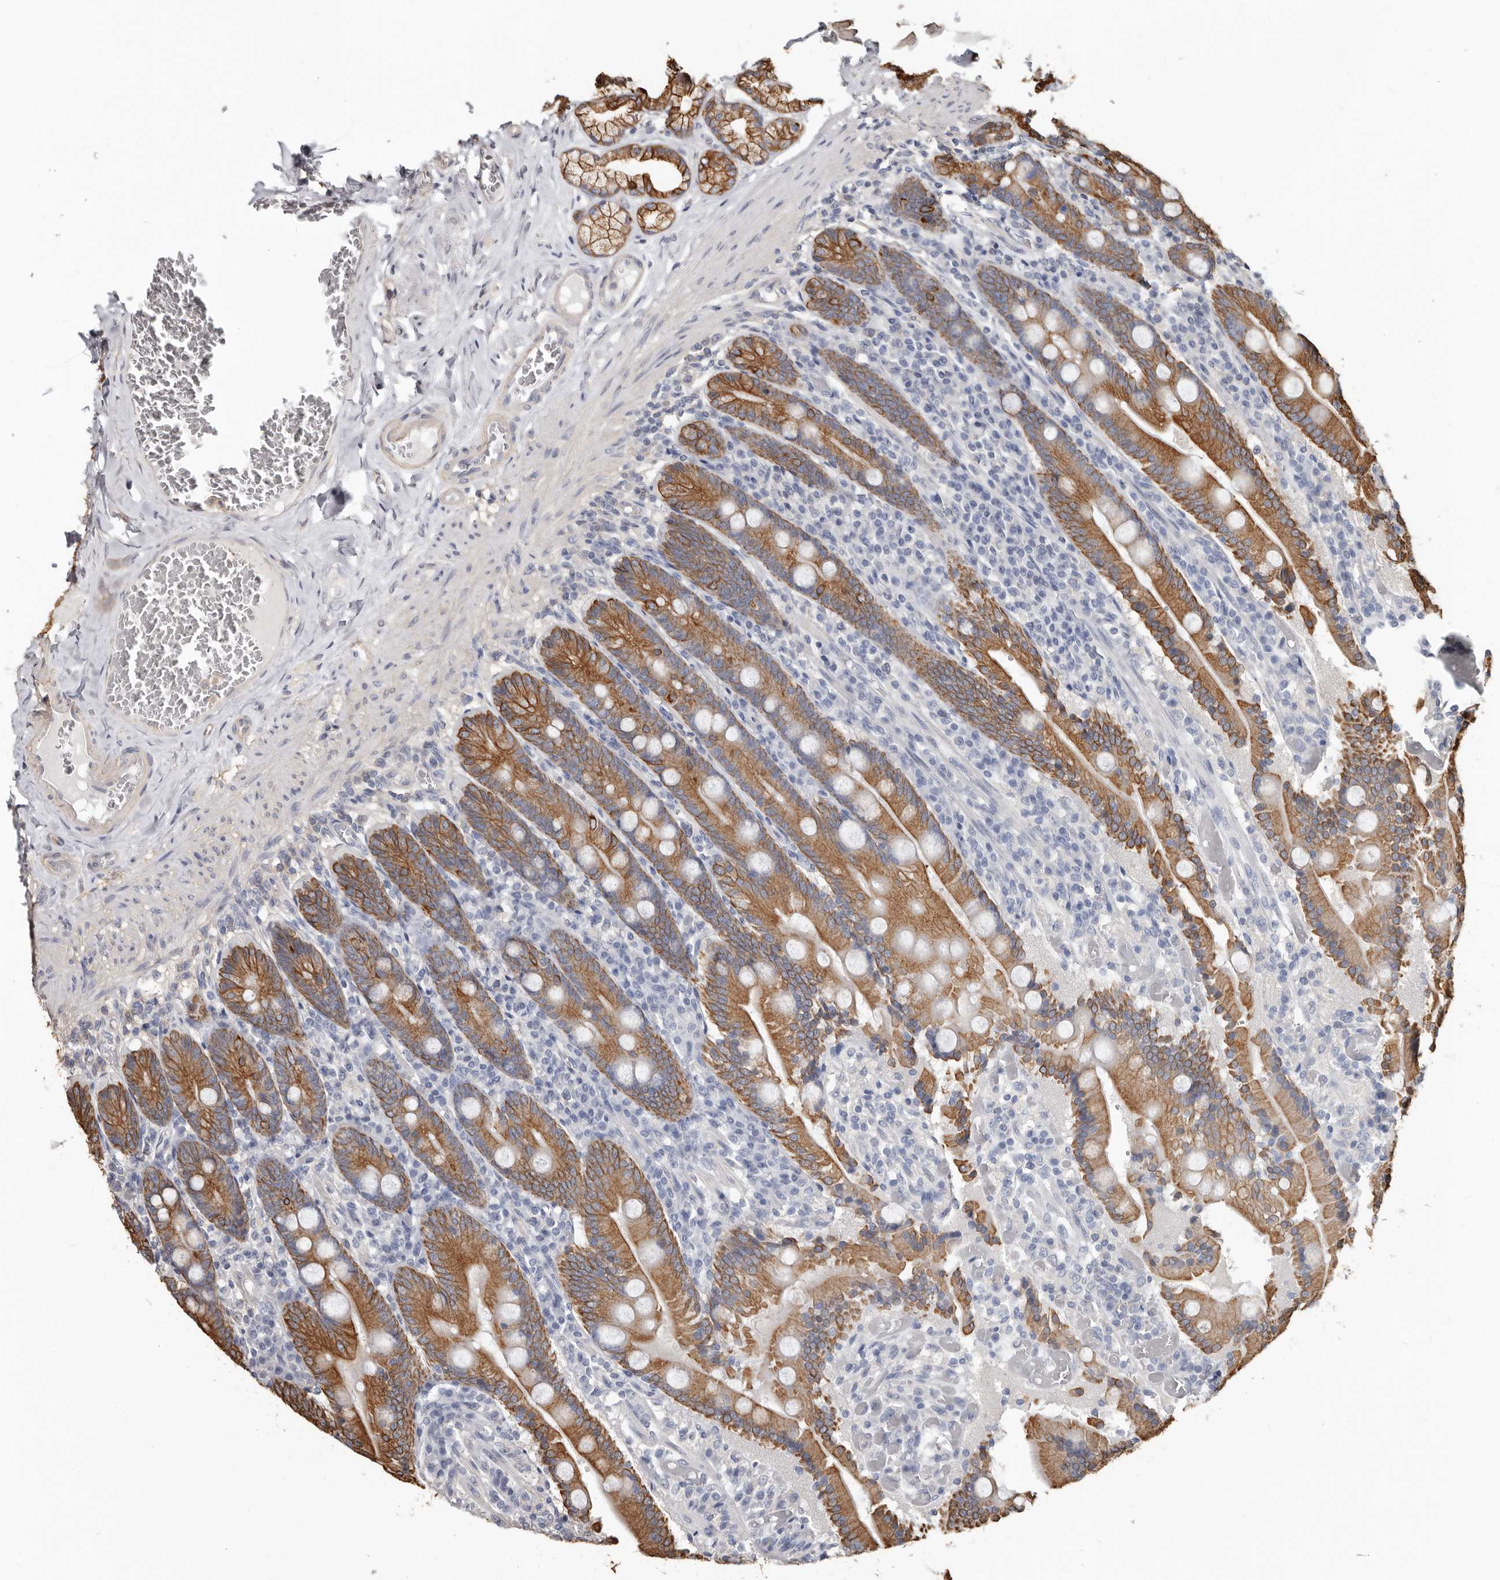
{"staining": {"intensity": "moderate", "quantity": ">75%", "location": "cytoplasmic/membranous"}, "tissue": "duodenum", "cell_type": "Glandular cells", "image_type": "normal", "snomed": [{"axis": "morphology", "description": "Normal tissue, NOS"}, {"axis": "topography", "description": "Duodenum"}], "caption": "IHC (DAB) staining of benign duodenum exhibits moderate cytoplasmic/membranous protein expression in about >75% of glandular cells.", "gene": "MRPL18", "patient": {"sex": "female", "age": 62}}